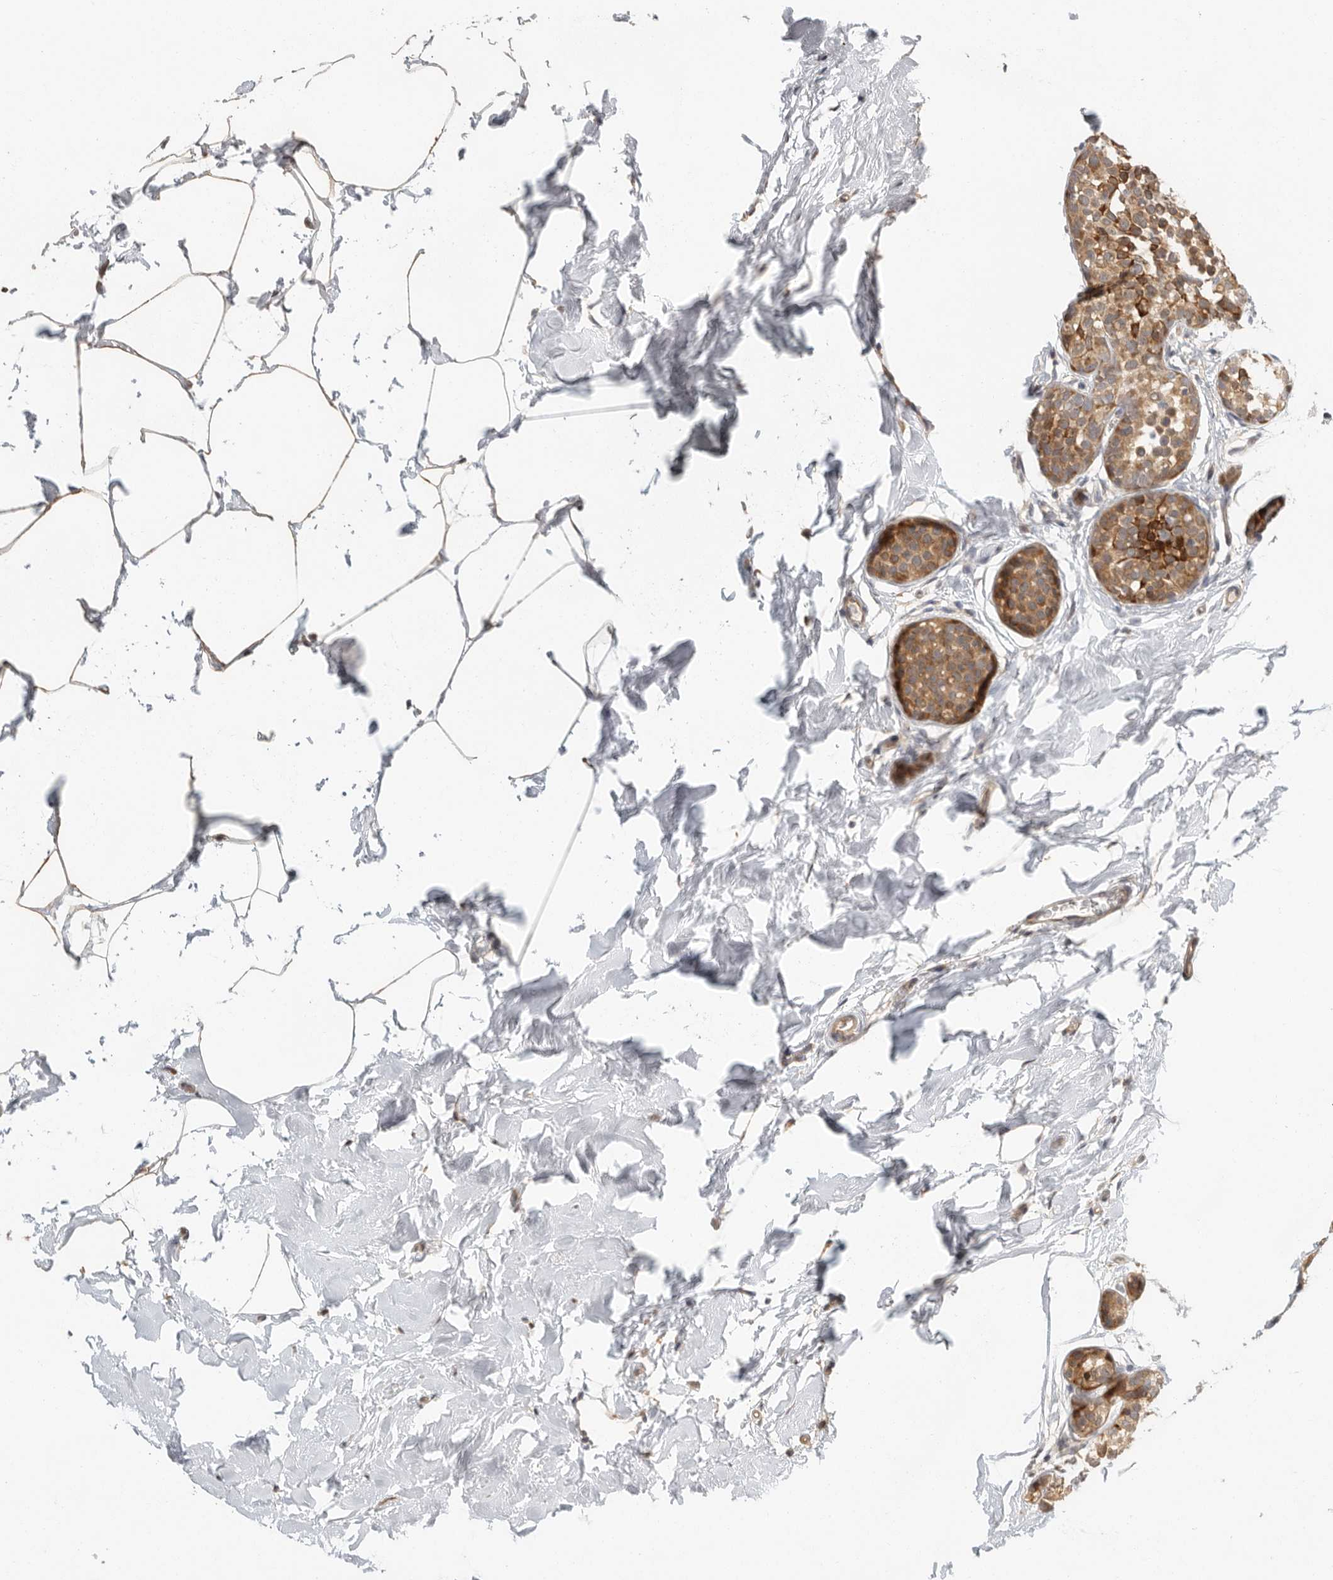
{"staining": {"intensity": "moderate", "quantity": ">75%", "location": "cytoplasmic/membranous"}, "tissue": "breast cancer", "cell_type": "Tumor cells", "image_type": "cancer", "snomed": [{"axis": "morphology", "description": "Duct carcinoma"}, {"axis": "topography", "description": "Breast"}], "caption": "Breast cancer (invasive ductal carcinoma) was stained to show a protein in brown. There is medium levels of moderate cytoplasmic/membranous staining in about >75% of tumor cells. Immunohistochemistry (ihc) stains the protein in brown and the nuclei are stained blue.", "gene": "SWT1", "patient": {"sex": "female", "age": 55}}